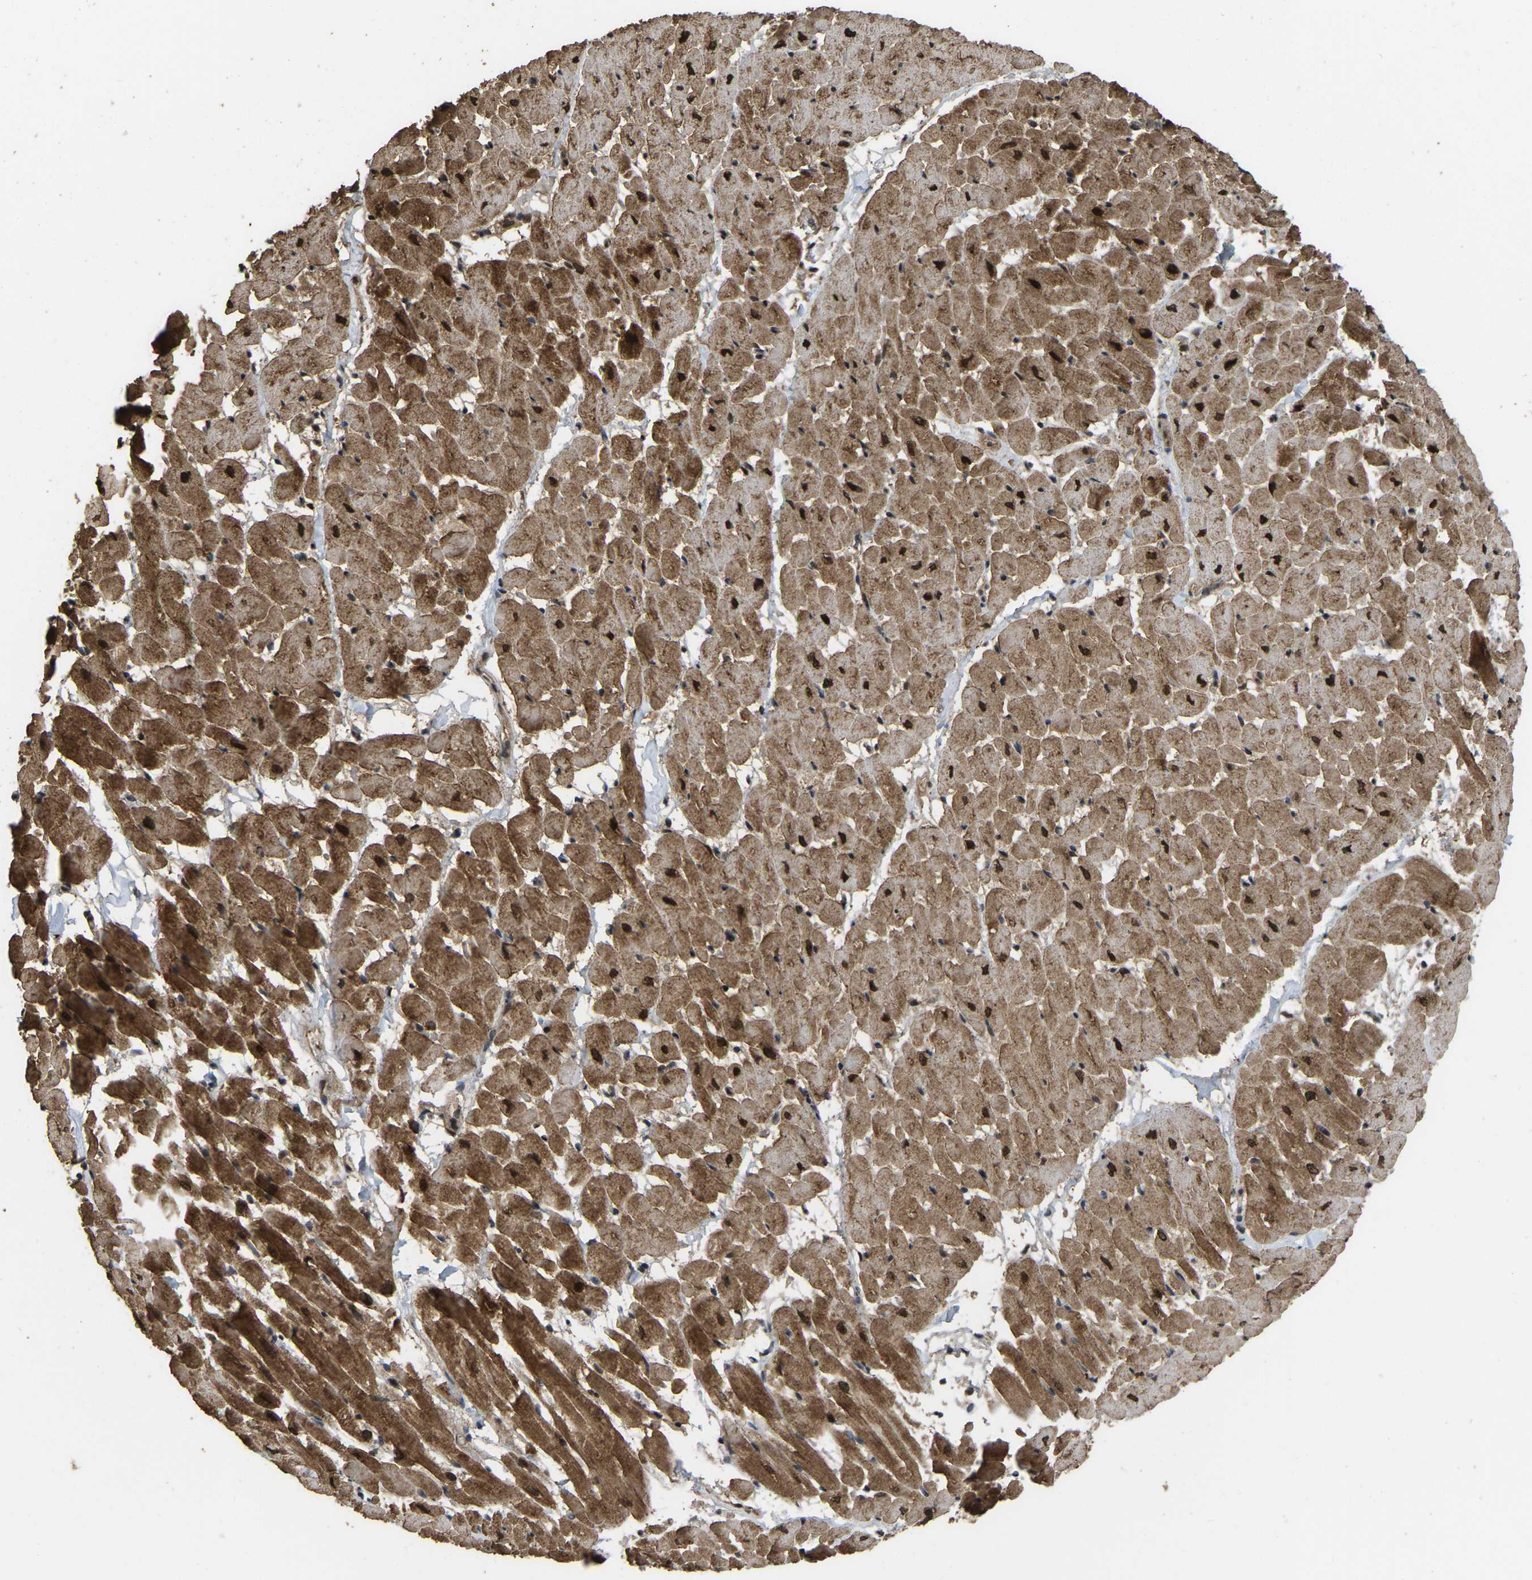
{"staining": {"intensity": "moderate", "quantity": ">75%", "location": "cytoplasmic/membranous,nuclear"}, "tissue": "heart muscle", "cell_type": "Cardiomyocytes", "image_type": "normal", "snomed": [{"axis": "morphology", "description": "Normal tissue, NOS"}, {"axis": "topography", "description": "Heart"}], "caption": "Immunohistochemical staining of benign heart muscle reveals medium levels of moderate cytoplasmic/membranous,nuclear expression in approximately >75% of cardiomyocytes.", "gene": "ARHGAP23", "patient": {"sex": "male", "age": 45}}